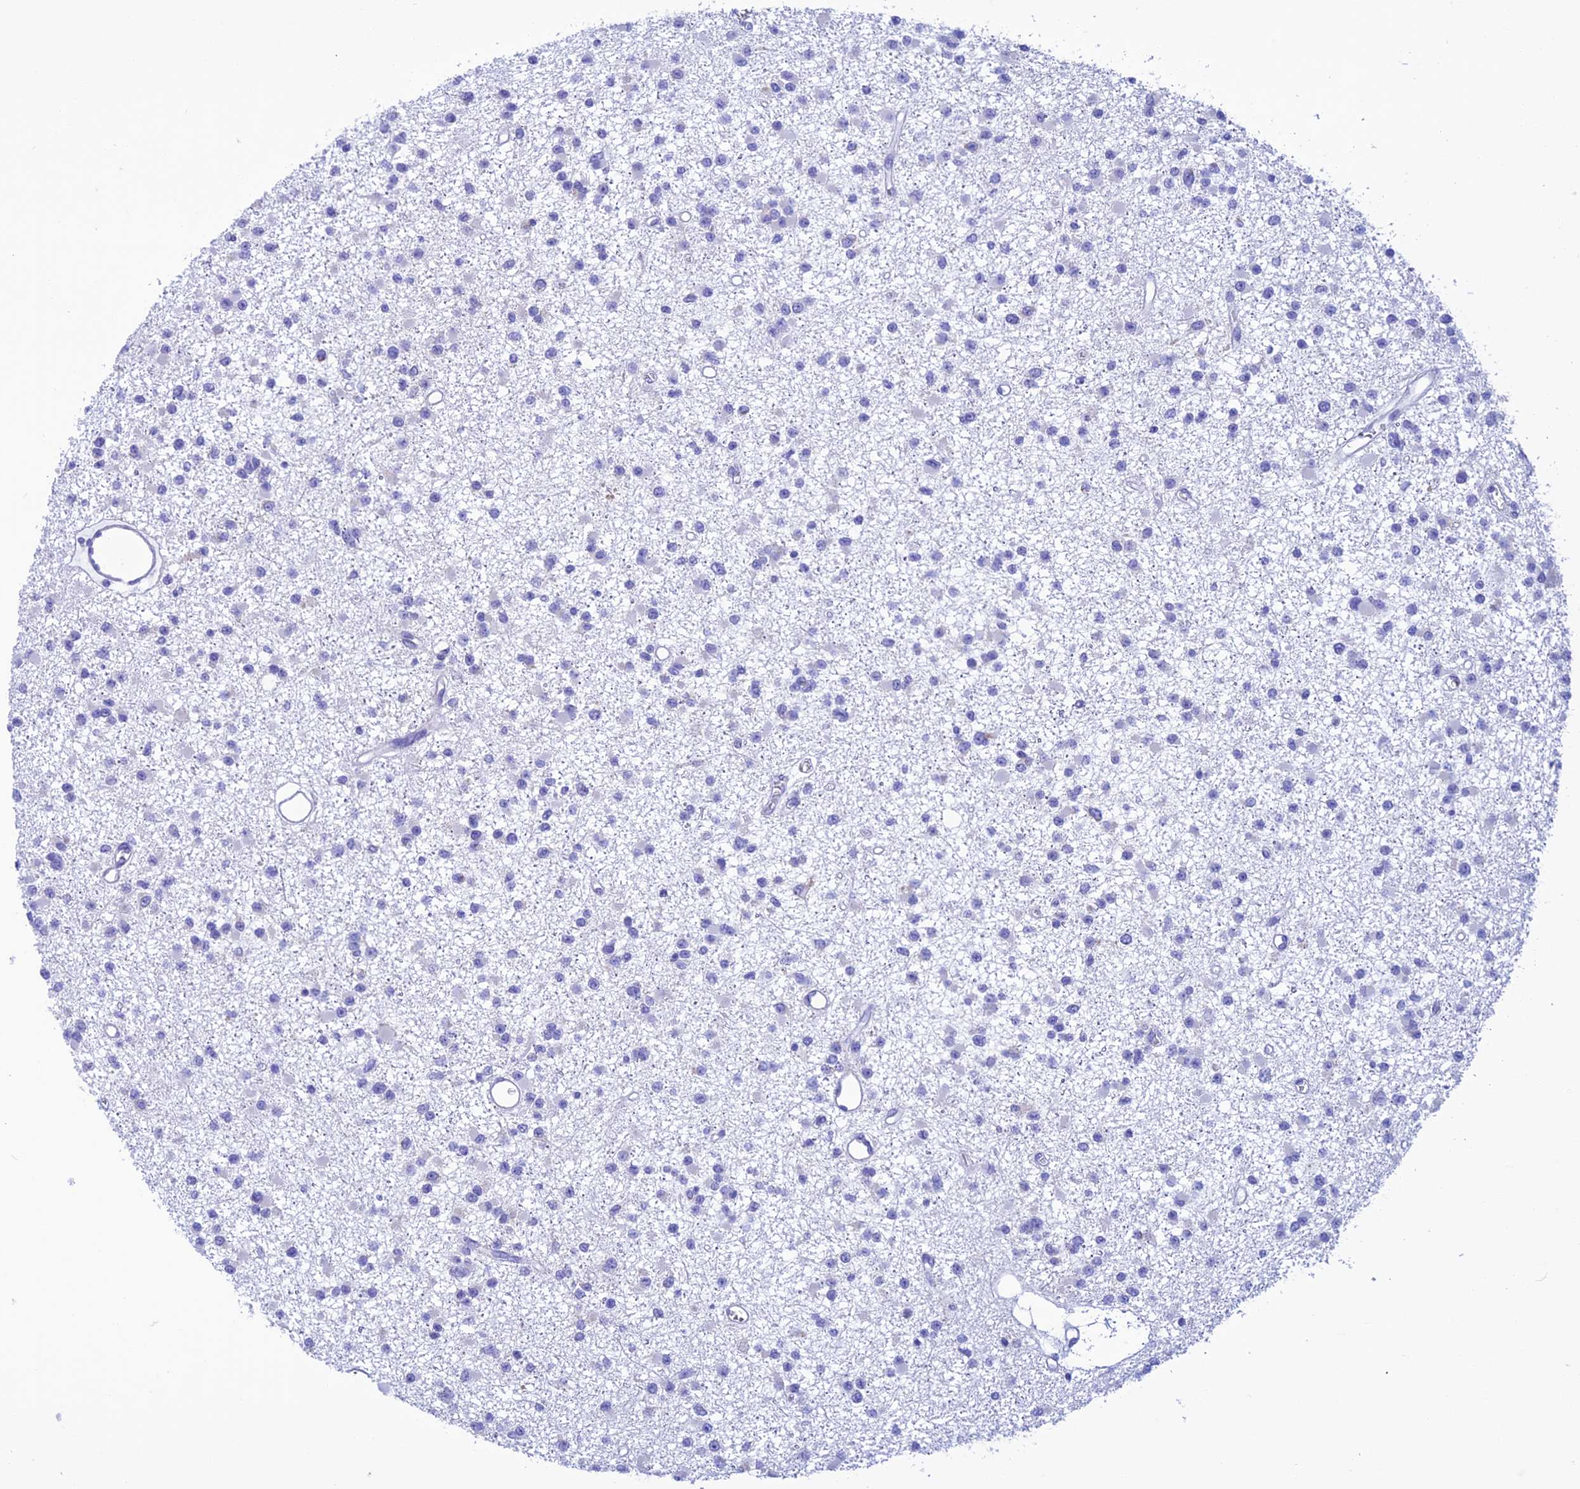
{"staining": {"intensity": "negative", "quantity": "none", "location": "none"}, "tissue": "glioma", "cell_type": "Tumor cells", "image_type": "cancer", "snomed": [{"axis": "morphology", "description": "Glioma, malignant, Low grade"}, {"axis": "topography", "description": "Brain"}], "caption": "Tumor cells are negative for protein expression in human malignant glioma (low-grade).", "gene": "NXPE4", "patient": {"sex": "female", "age": 22}}